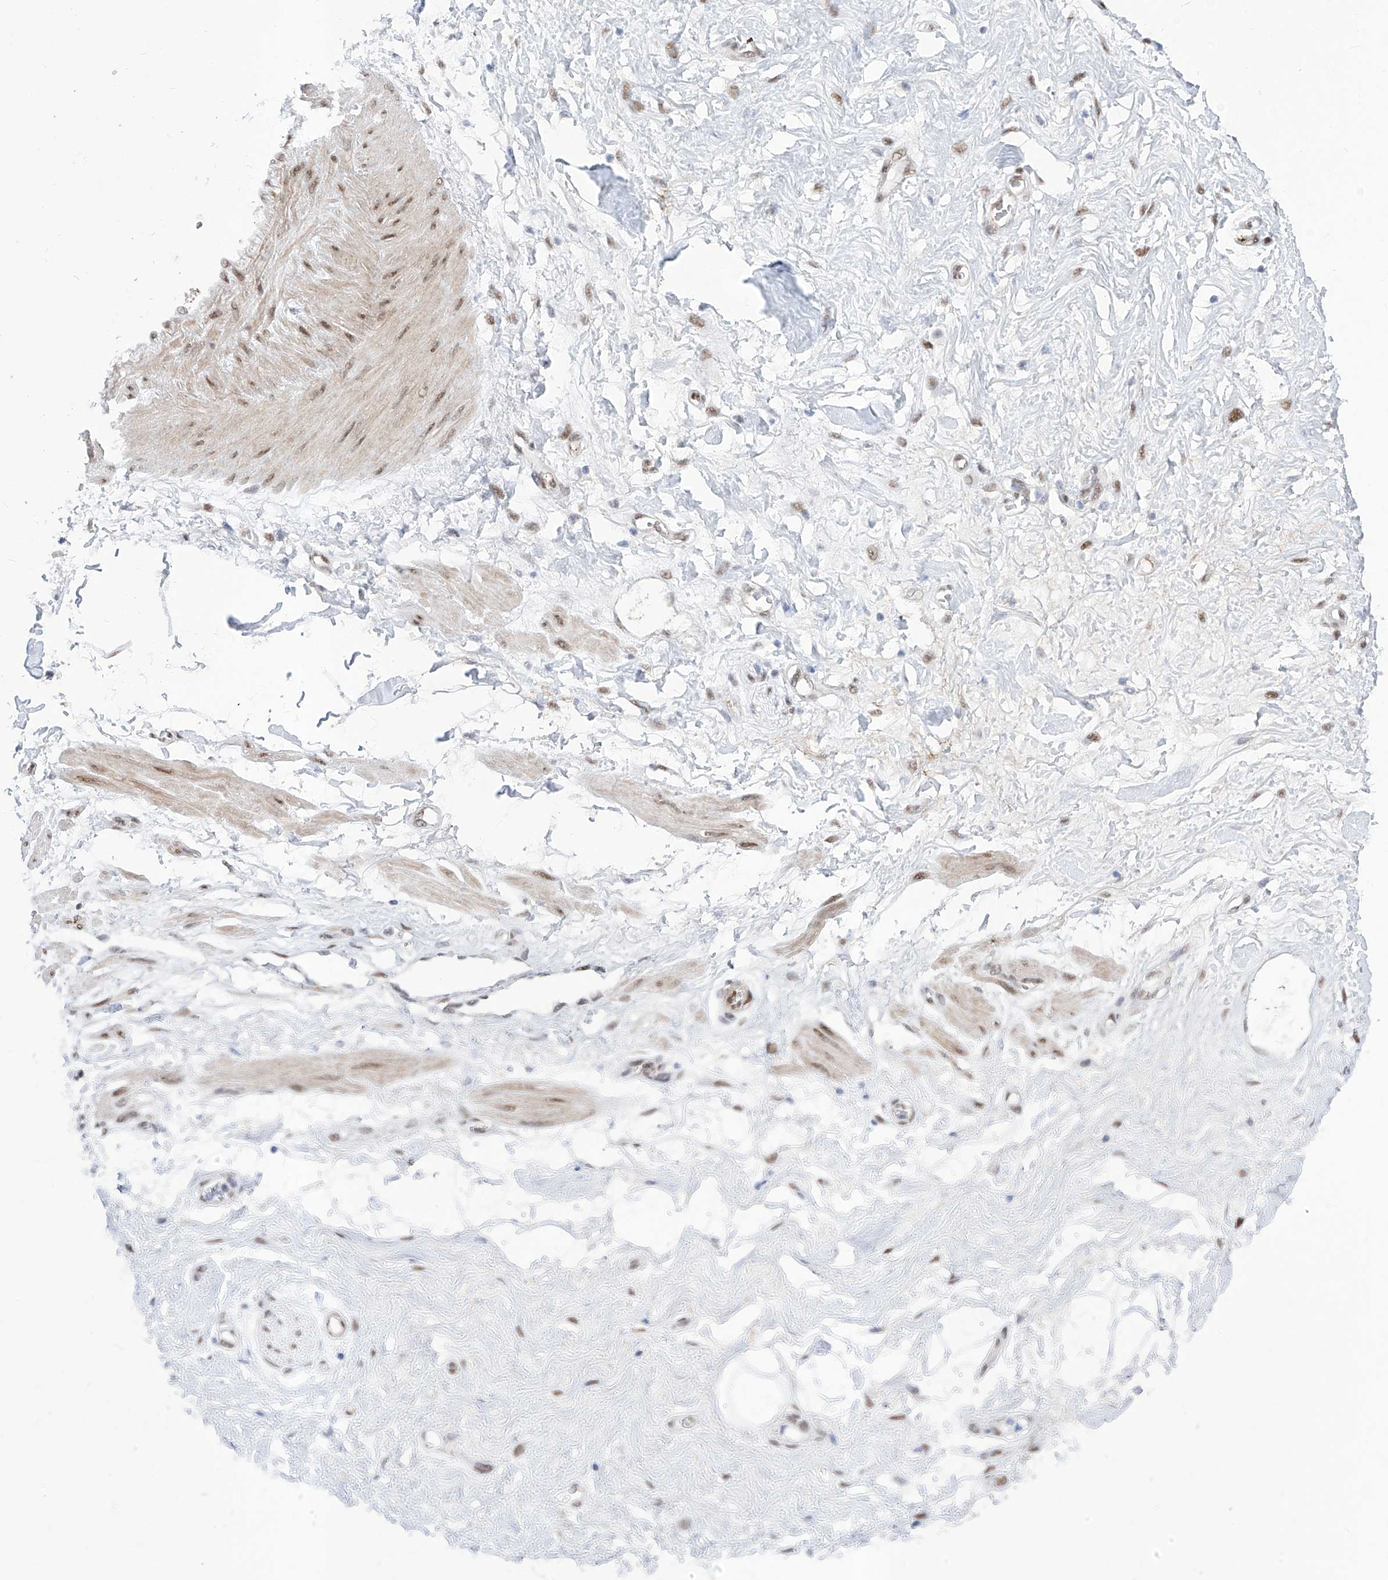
{"staining": {"intensity": "negative", "quantity": "none", "location": "none"}, "tissue": "adipose tissue", "cell_type": "Adipocytes", "image_type": "normal", "snomed": [{"axis": "morphology", "description": "Normal tissue, NOS"}, {"axis": "morphology", "description": "Adenocarcinoma, NOS"}, {"axis": "topography", "description": "Pancreas"}, {"axis": "topography", "description": "Peripheral nerve tissue"}], "caption": "The immunohistochemistry histopathology image has no significant staining in adipocytes of adipose tissue. (Immunohistochemistry (ihc), brightfield microscopy, high magnification).", "gene": "ATN1", "patient": {"sex": "male", "age": 59}}